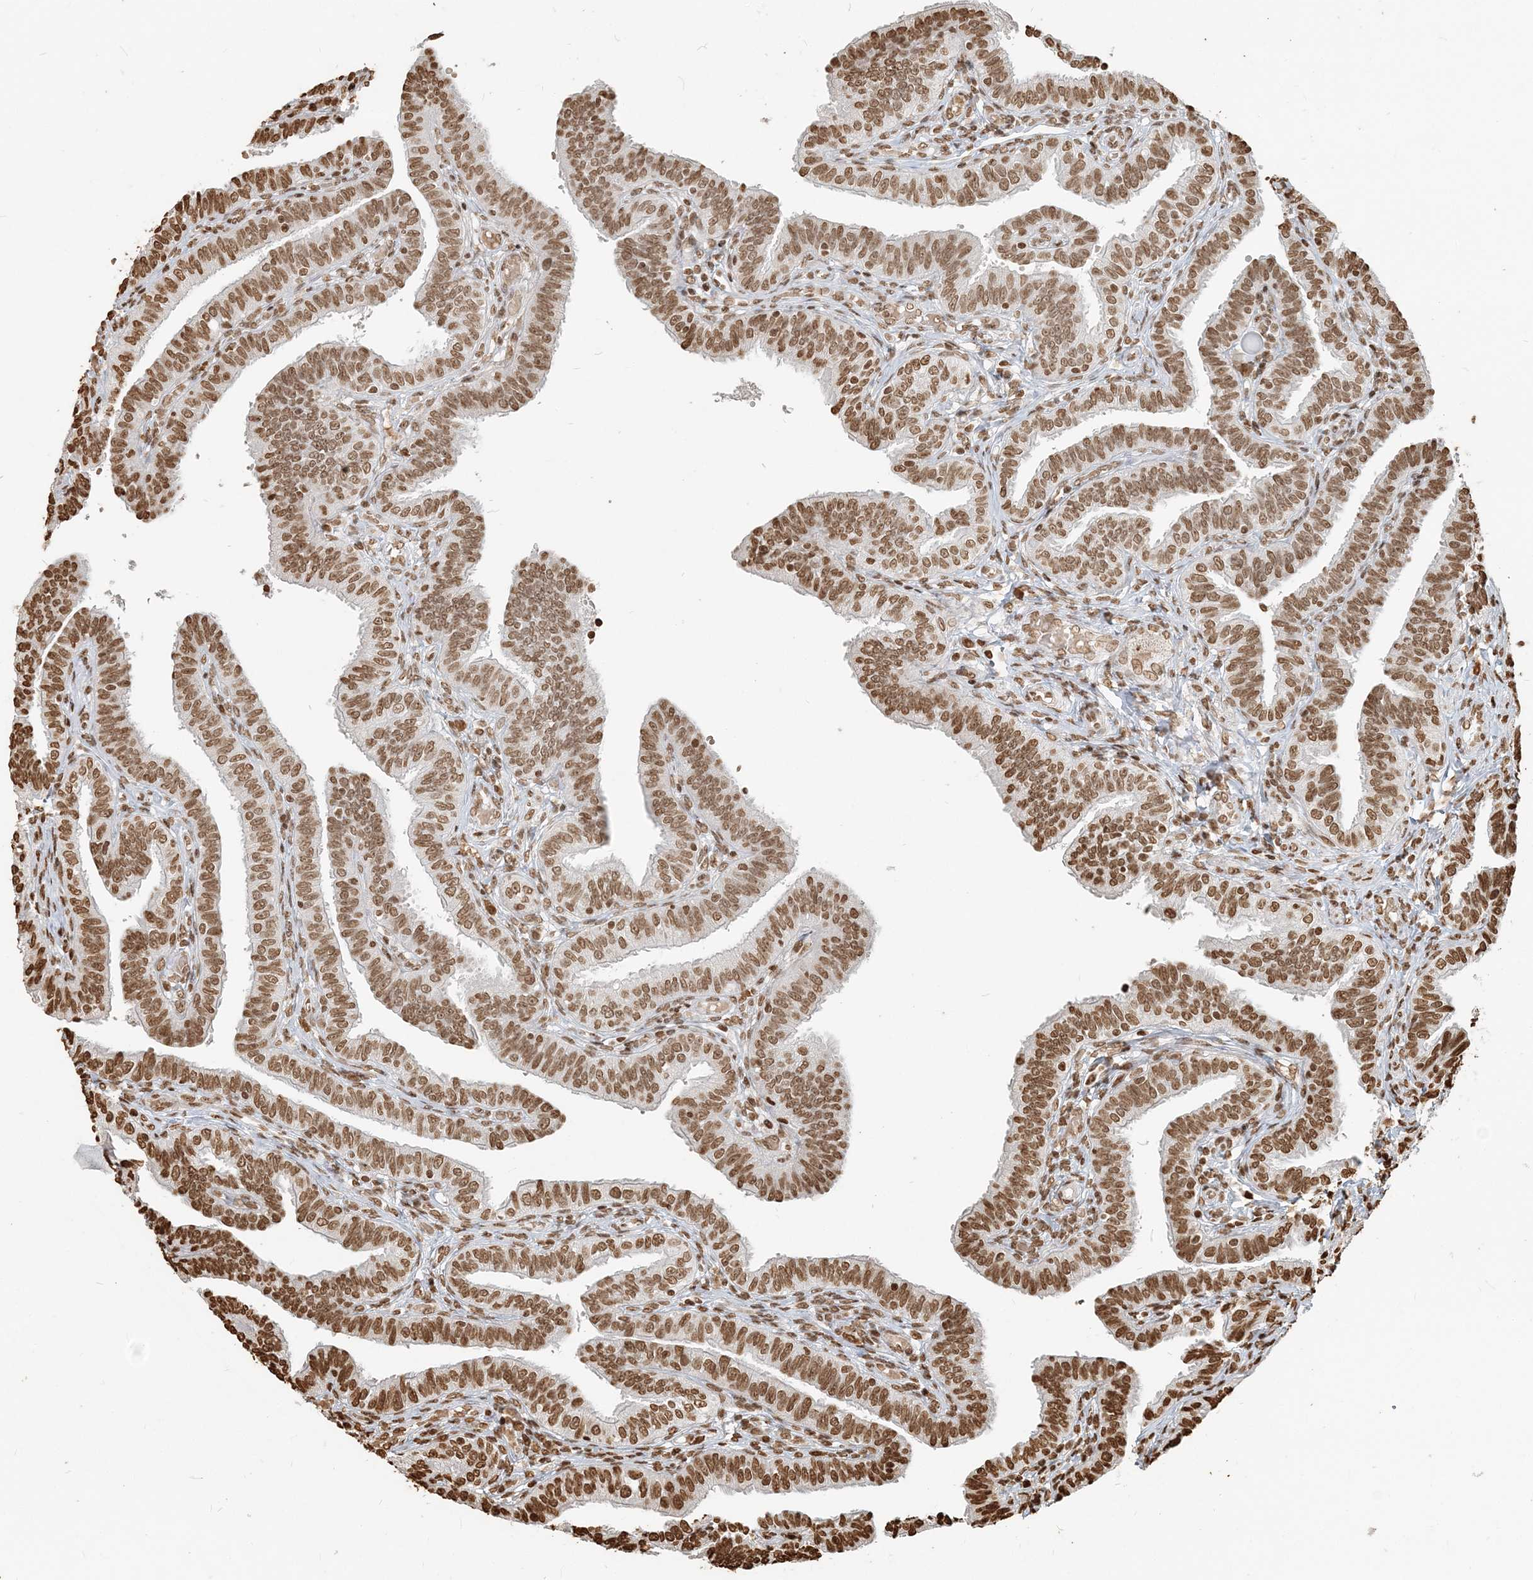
{"staining": {"intensity": "moderate", "quantity": ">75%", "location": "nuclear"}, "tissue": "fallopian tube", "cell_type": "Glandular cells", "image_type": "normal", "snomed": [{"axis": "morphology", "description": "Normal tissue, NOS"}, {"axis": "topography", "description": "Fallopian tube"}], "caption": "This photomicrograph demonstrates unremarkable fallopian tube stained with immunohistochemistry (IHC) to label a protein in brown. The nuclear of glandular cells show moderate positivity for the protein. Nuclei are counter-stained blue.", "gene": "H3", "patient": {"sex": "female", "age": 39}}